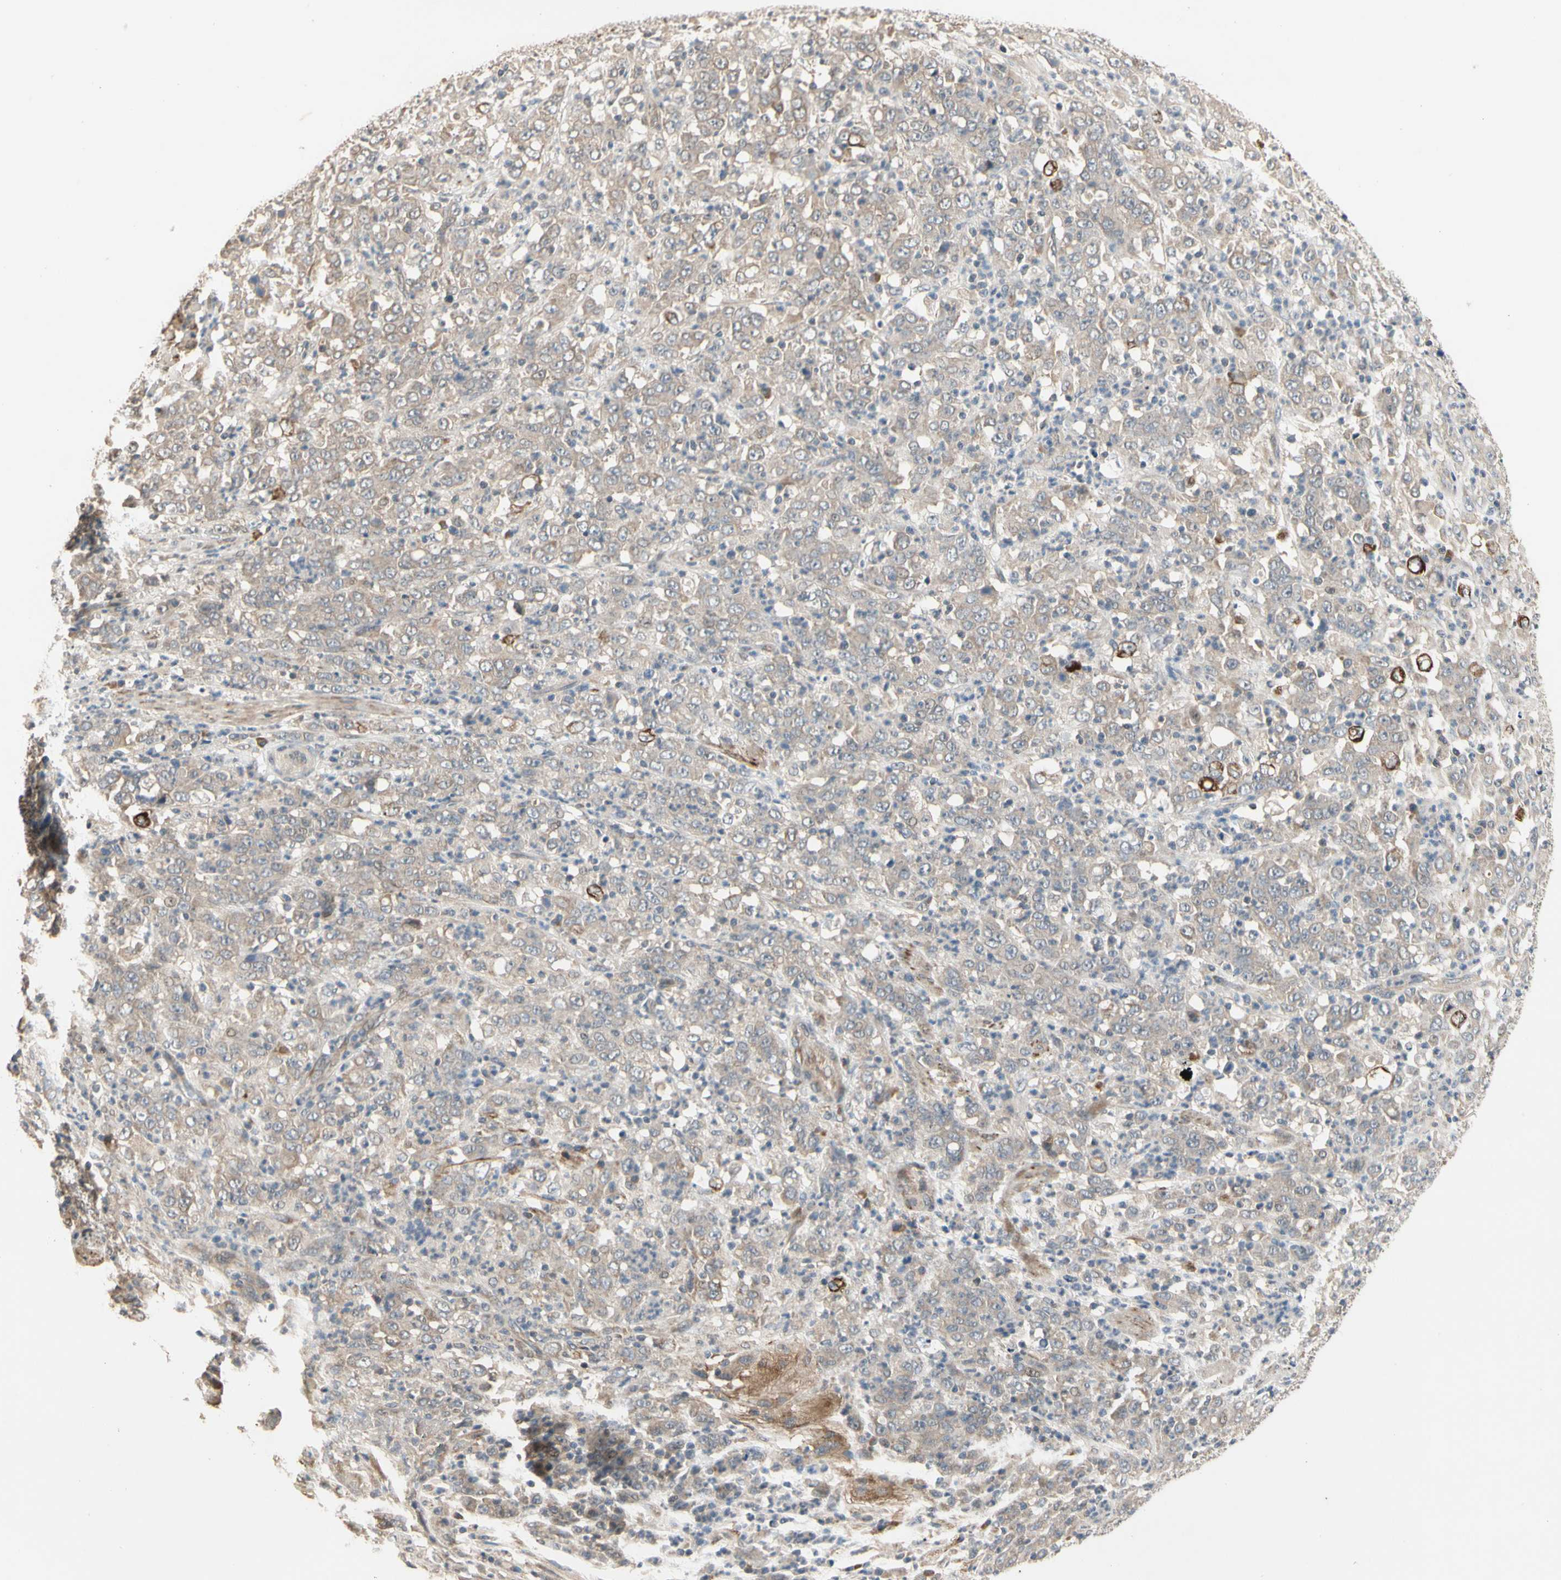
{"staining": {"intensity": "weak", "quantity": "25%-75%", "location": "cytoplasmic/membranous"}, "tissue": "stomach cancer", "cell_type": "Tumor cells", "image_type": "cancer", "snomed": [{"axis": "morphology", "description": "Adenocarcinoma, NOS"}, {"axis": "topography", "description": "Stomach, lower"}], "caption": "There is low levels of weak cytoplasmic/membranous expression in tumor cells of adenocarcinoma (stomach), as demonstrated by immunohistochemical staining (brown color).", "gene": "ATG4C", "patient": {"sex": "female", "age": 71}}